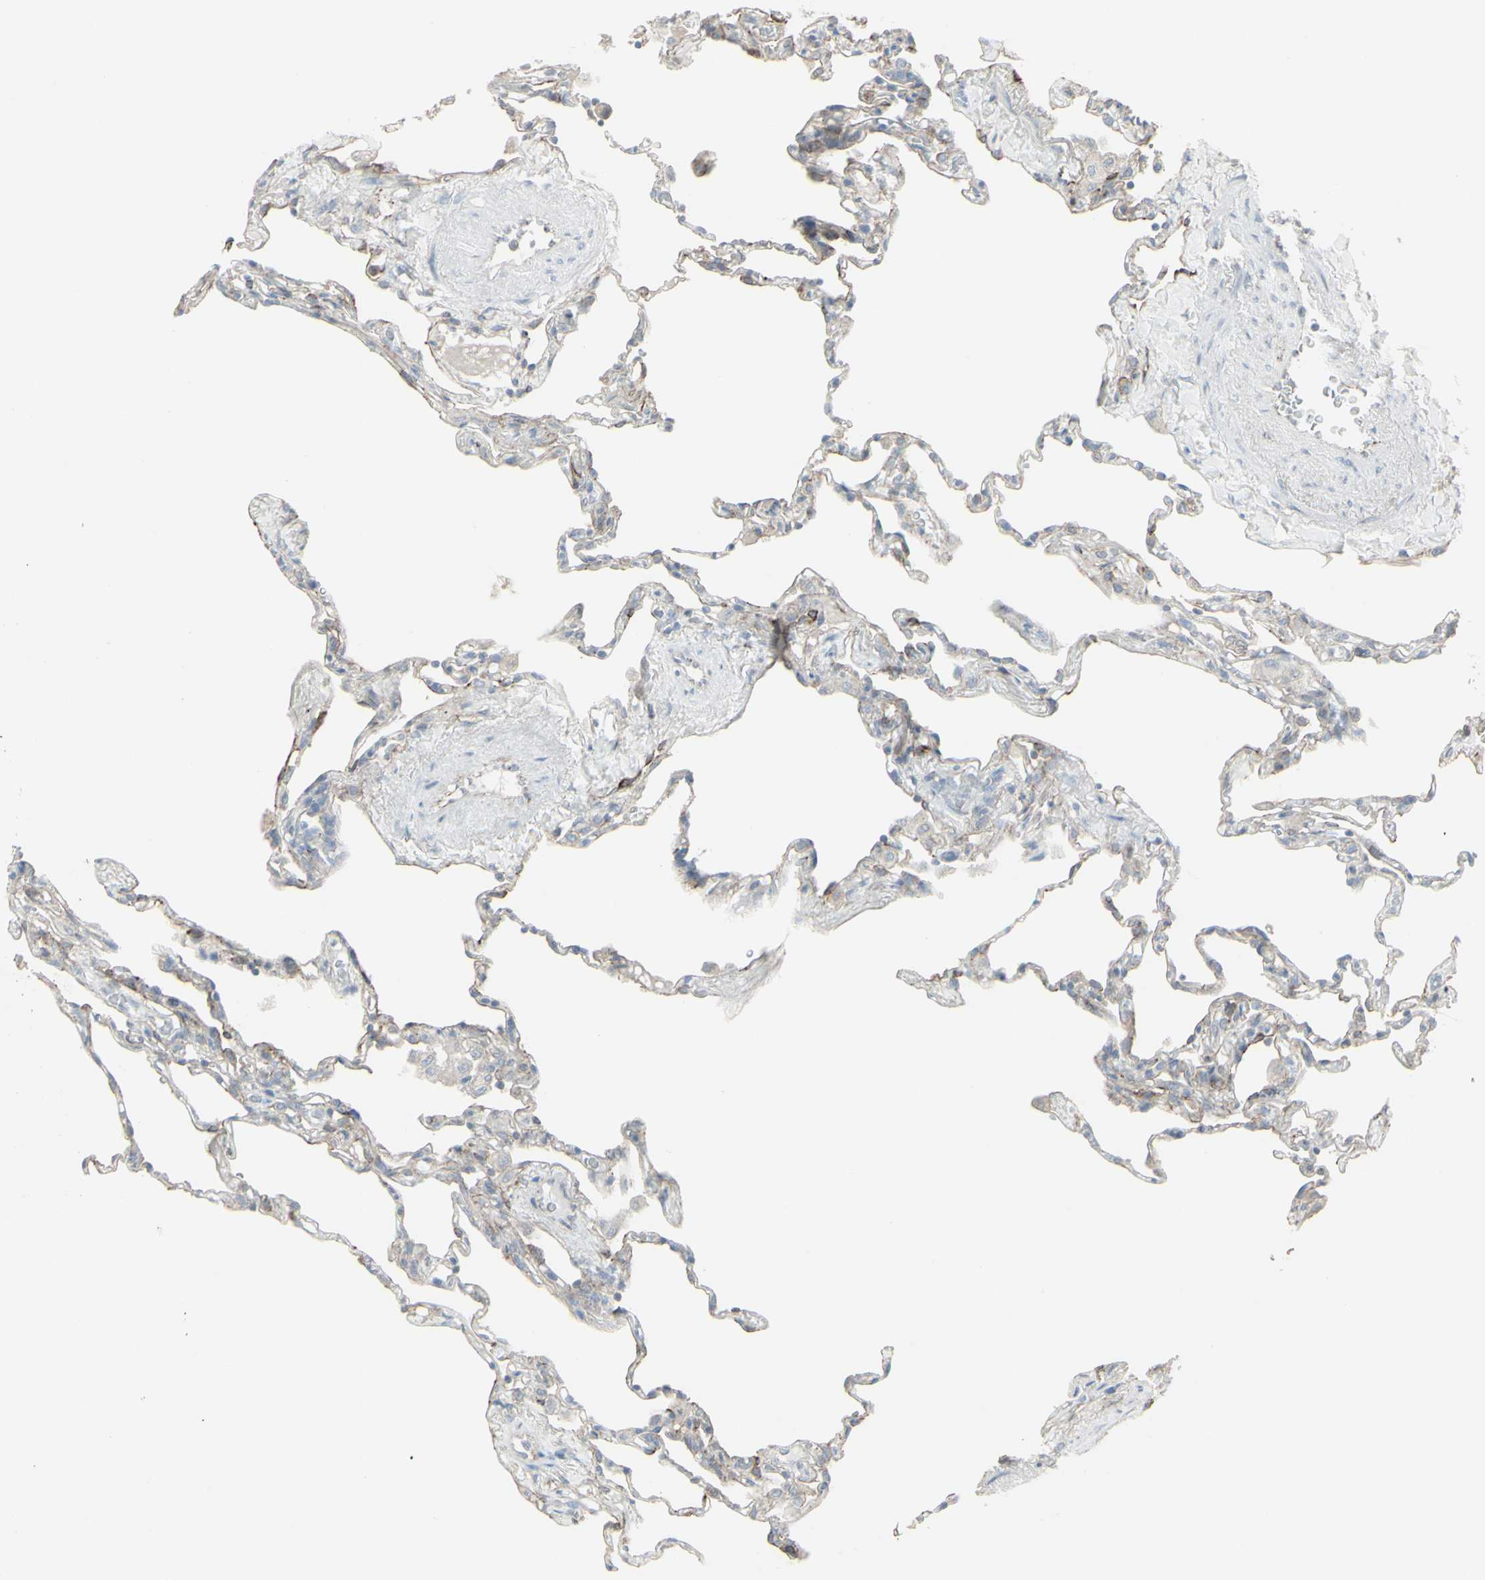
{"staining": {"intensity": "weak", "quantity": ">75%", "location": "cytoplasmic/membranous"}, "tissue": "lung", "cell_type": "Alveolar cells", "image_type": "normal", "snomed": [{"axis": "morphology", "description": "Normal tissue, NOS"}, {"axis": "topography", "description": "Lung"}], "caption": "Alveolar cells reveal low levels of weak cytoplasmic/membranous positivity in about >75% of cells in normal human lung.", "gene": "GJA1", "patient": {"sex": "male", "age": 59}}